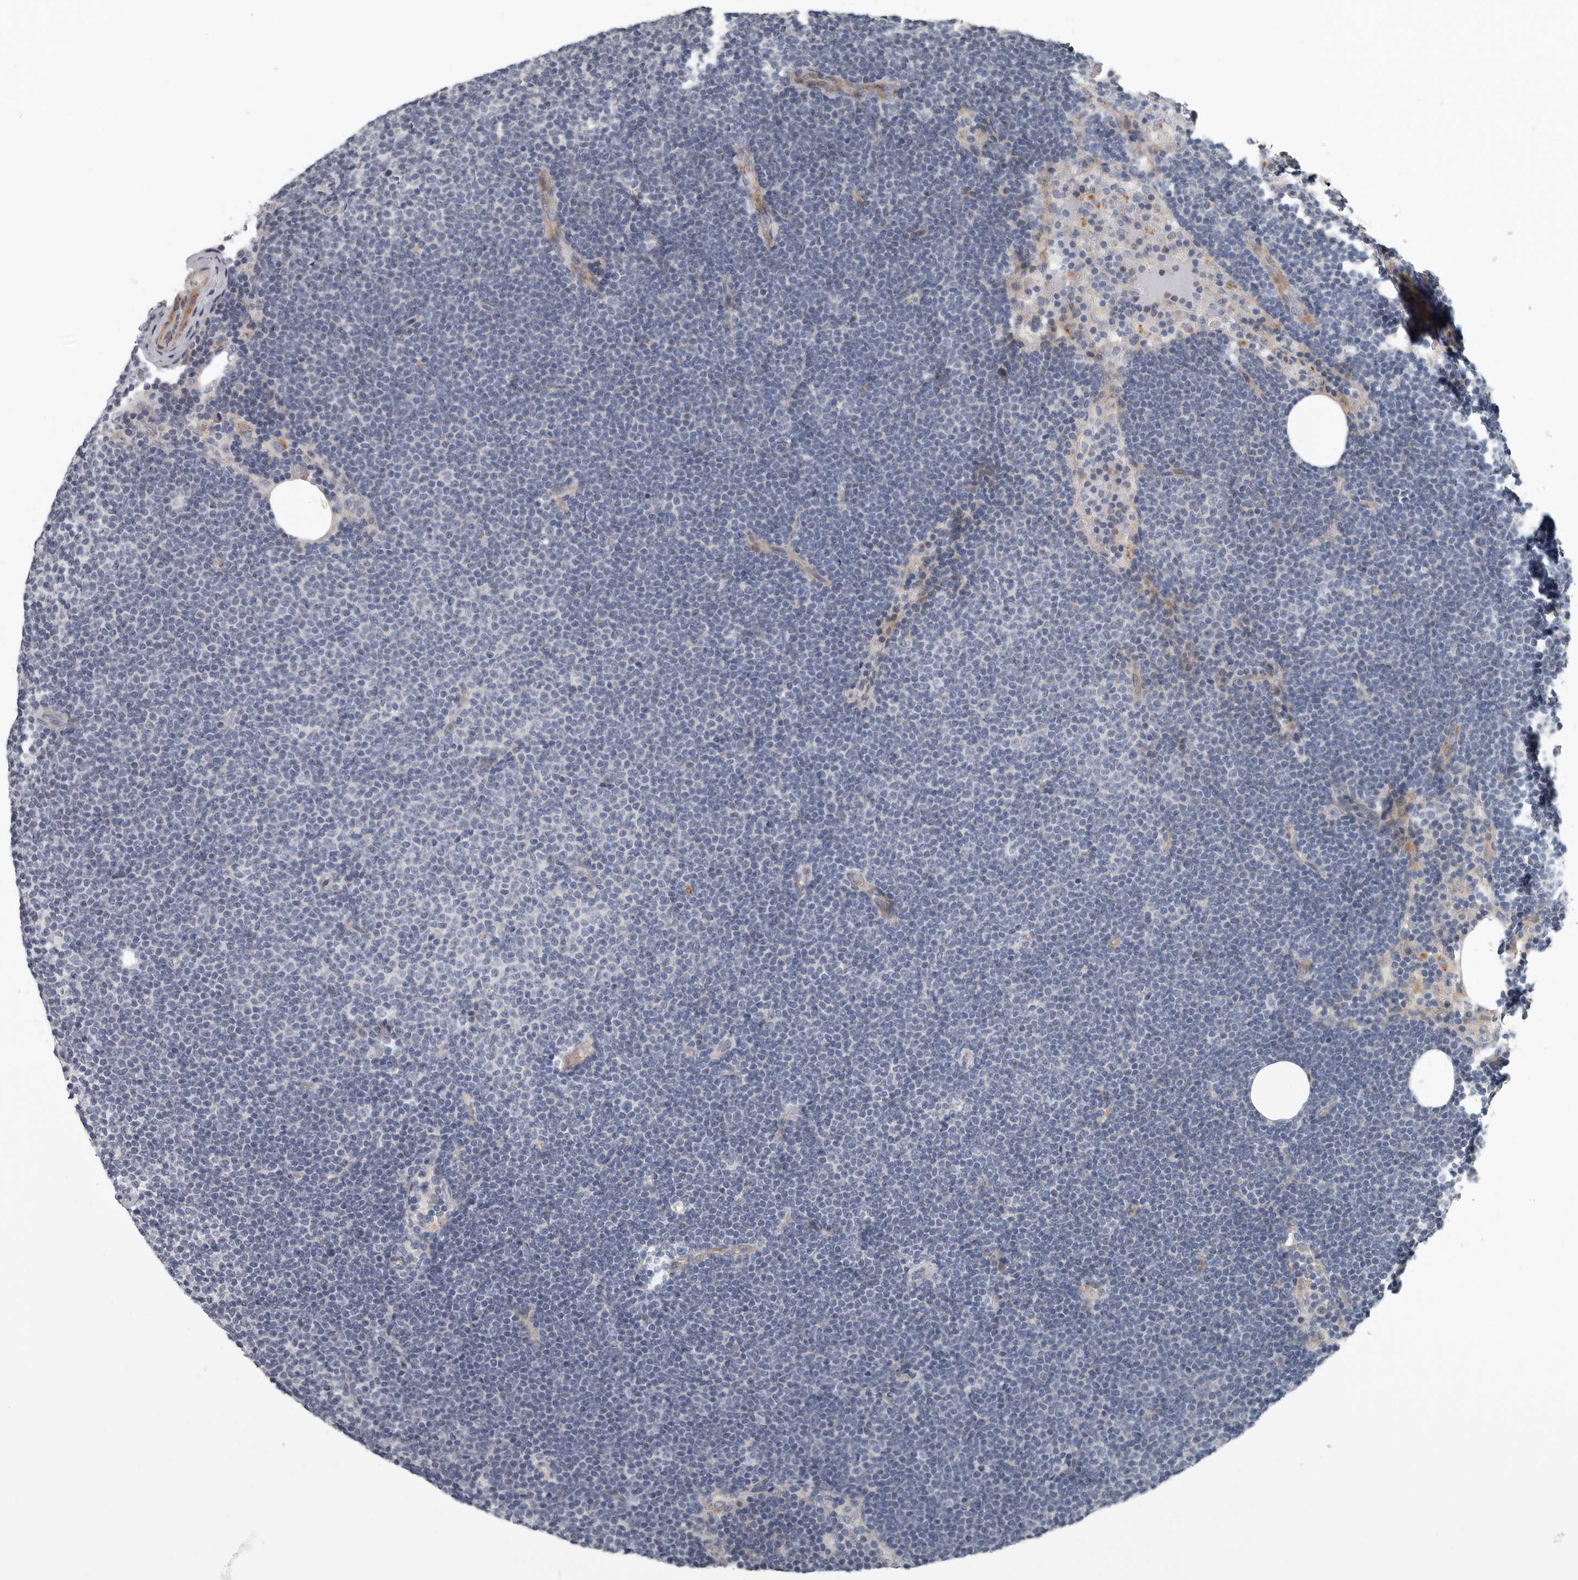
{"staining": {"intensity": "negative", "quantity": "none", "location": "none"}, "tissue": "lymphoma", "cell_type": "Tumor cells", "image_type": "cancer", "snomed": [{"axis": "morphology", "description": "Malignant lymphoma, non-Hodgkin's type, Low grade"}, {"axis": "topography", "description": "Lymph node"}], "caption": "A photomicrograph of human lymphoma is negative for staining in tumor cells.", "gene": "DPY19L4", "patient": {"sex": "female", "age": 53}}